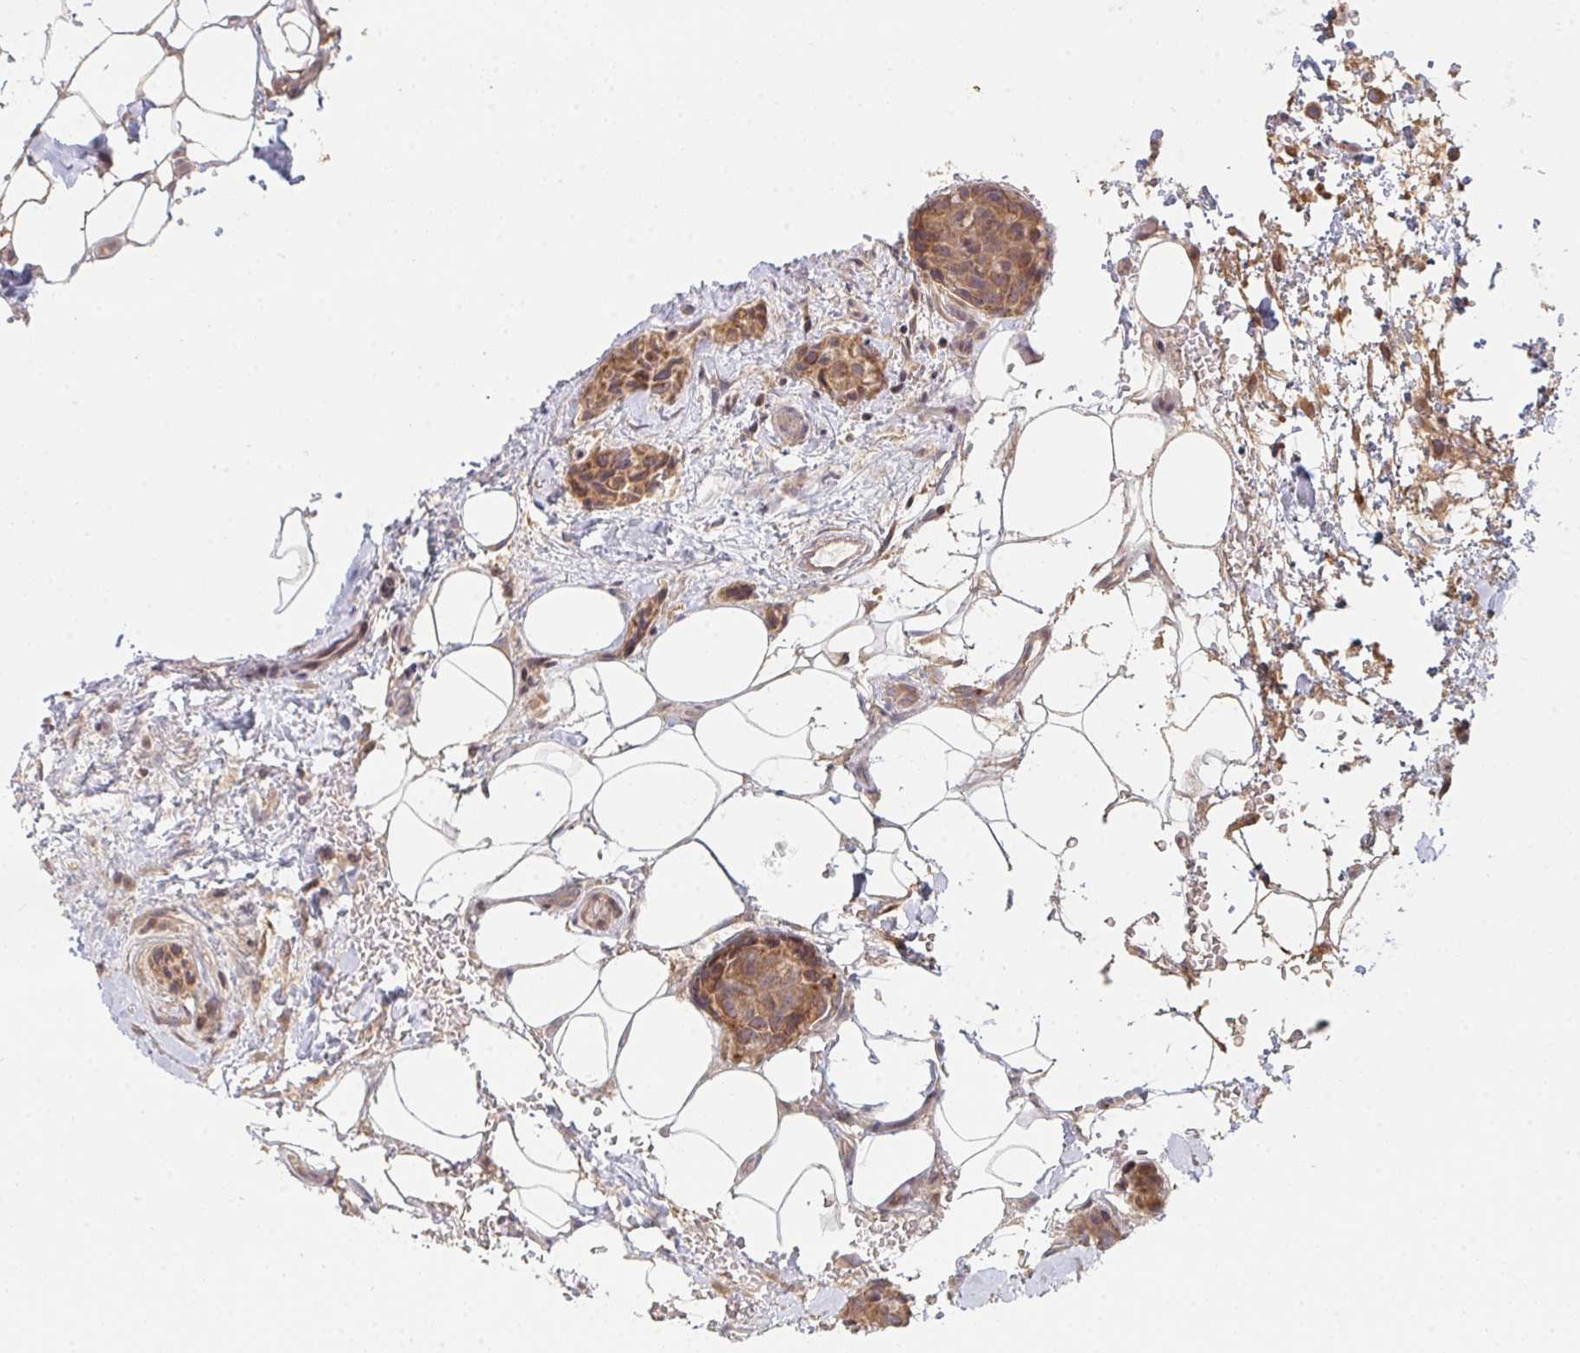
{"staining": {"intensity": "moderate", "quantity": ">75%", "location": "cytoplasmic/membranous"}, "tissue": "breast cancer", "cell_type": "Tumor cells", "image_type": "cancer", "snomed": [{"axis": "morphology", "description": "Duct carcinoma"}, {"axis": "topography", "description": "Breast"}, {"axis": "topography", "description": "Lymph node"}], "caption": "Tumor cells exhibit medium levels of moderate cytoplasmic/membranous positivity in approximately >75% of cells in human breast cancer (intraductal carcinoma). (Stains: DAB (3,3'-diaminobenzidine) in brown, nuclei in blue, Microscopy: brightfield microscopy at high magnification).", "gene": "DCST1", "patient": {"sex": "female", "age": 80}}